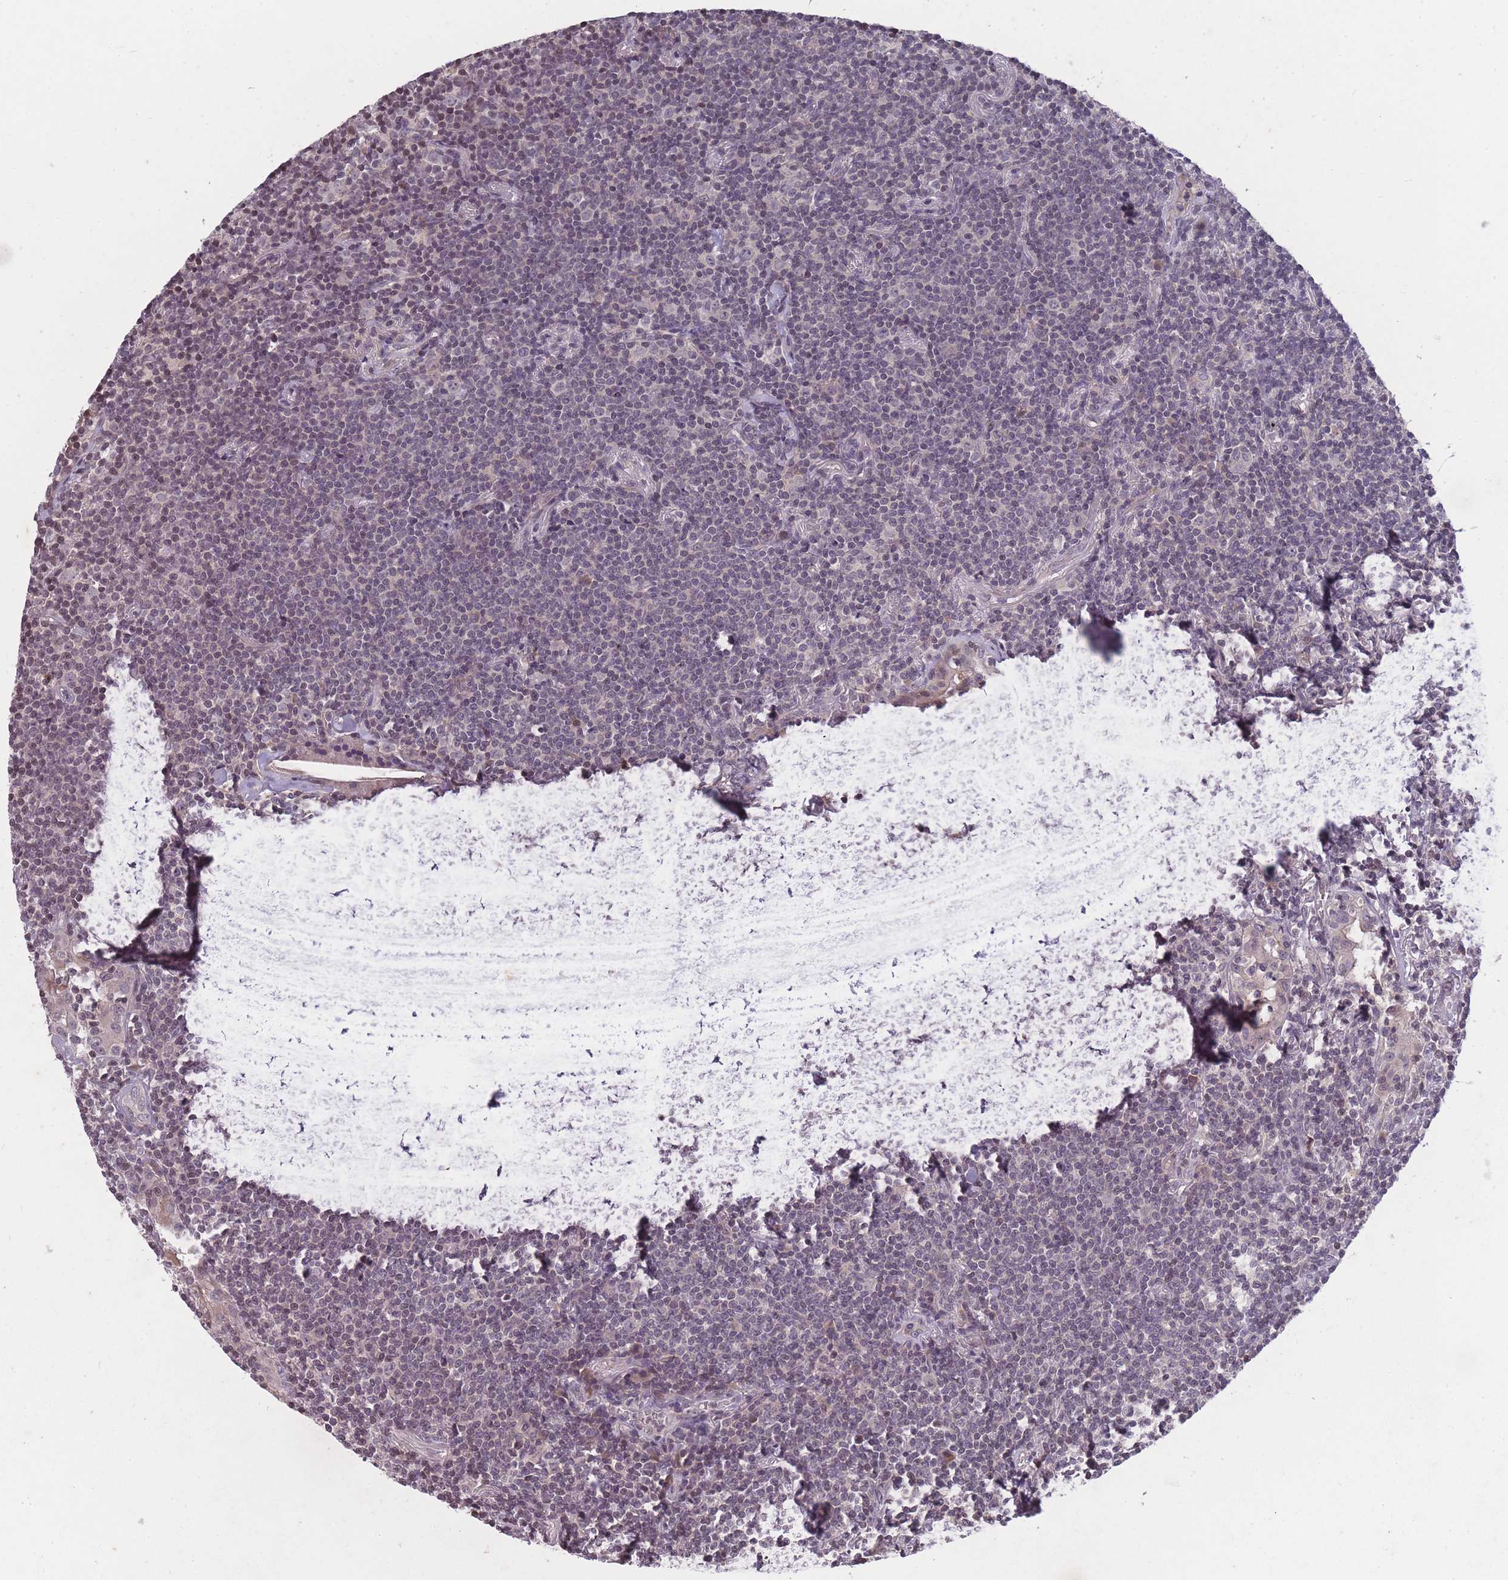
{"staining": {"intensity": "negative", "quantity": "none", "location": "none"}, "tissue": "lymphoma", "cell_type": "Tumor cells", "image_type": "cancer", "snomed": [{"axis": "morphology", "description": "Malignant lymphoma, non-Hodgkin's type, Low grade"}, {"axis": "topography", "description": "Lung"}], "caption": "Immunohistochemistry image of neoplastic tissue: lymphoma stained with DAB shows no significant protein staining in tumor cells.", "gene": "GGT5", "patient": {"sex": "female", "age": 71}}